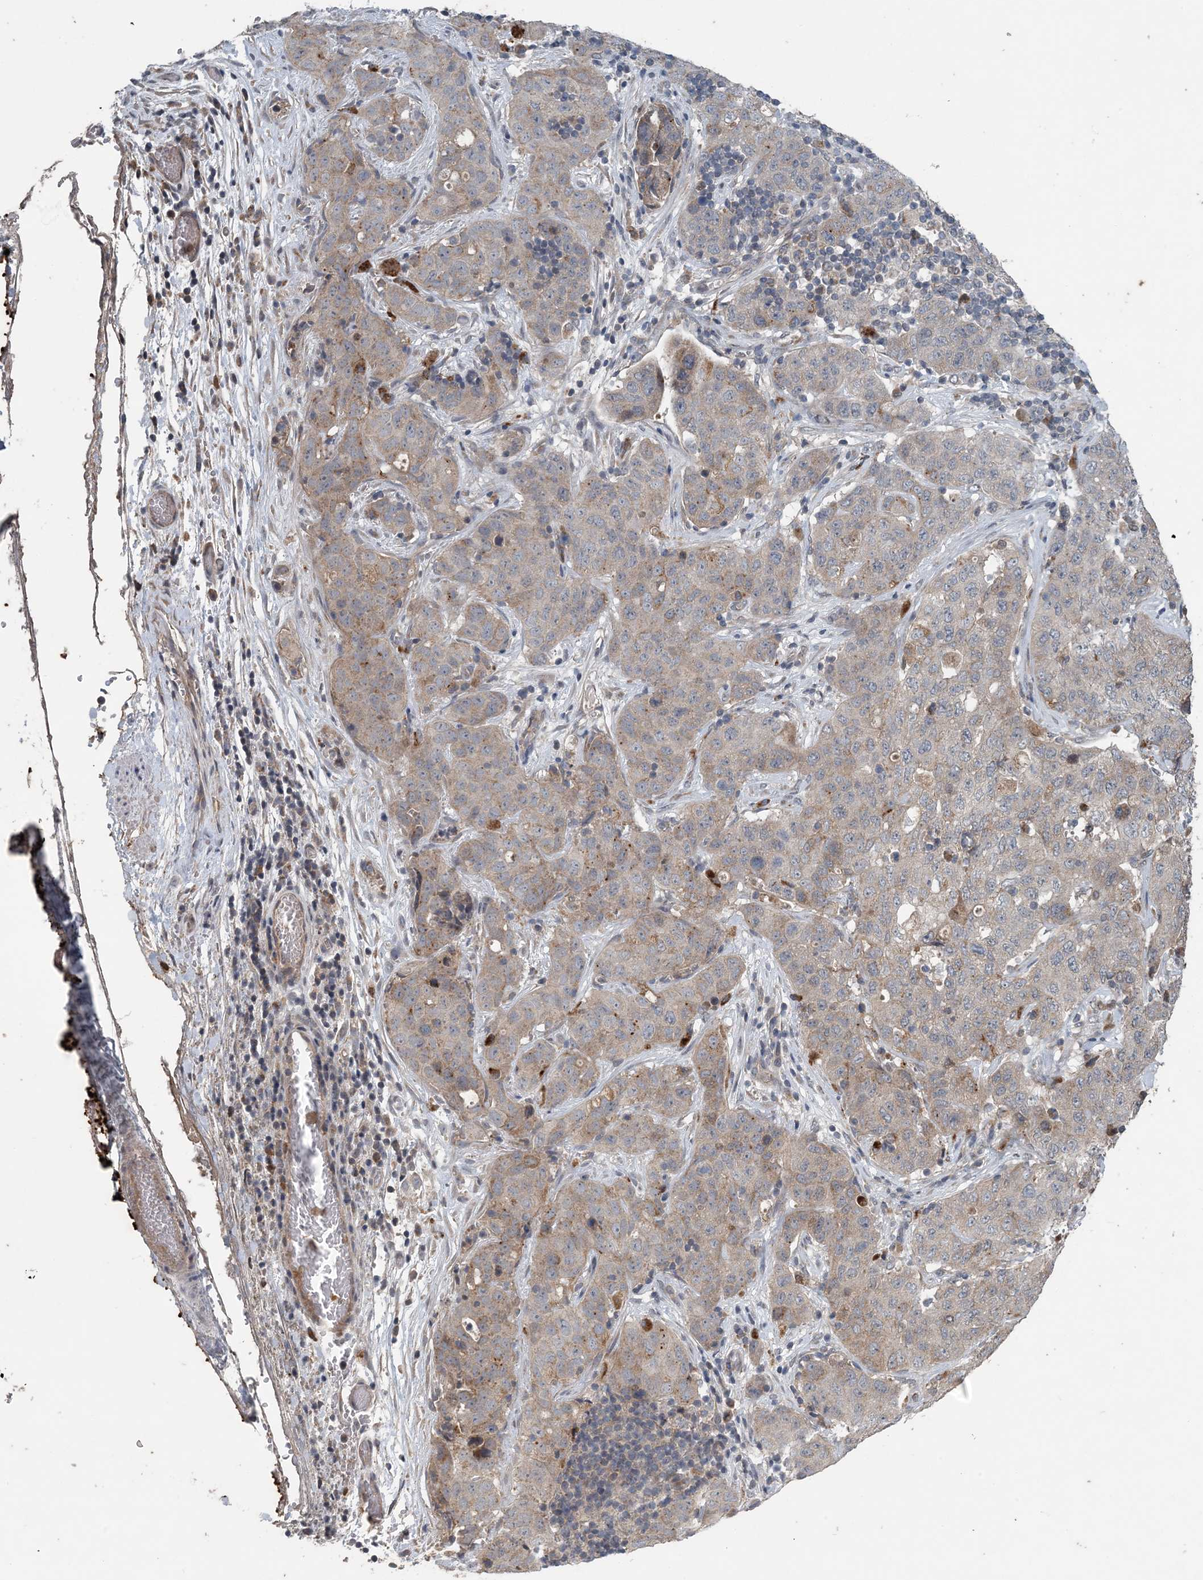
{"staining": {"intensity": "weak", "quantity": ">75%", "location": "cytoplasmic/membranous"}, "tissue": "stomach cancer", "cell_type": "Tumor cells", "image_type": "cancer", "snomed": [{"axis": "morphology", "description": "Normal tissue, NOS"}, {"axis": "morphology", "description": "Adenocarcinoma, NOS"}, {"axis": "topography", "description": "Lymph node"}, {"axis": "topography", "description": "Stomach"}], "caption": "A micrograph showing weak cytoplasmic/membranous staining in approximately >75% of tumor cells in adenocarcinoma (stomach), as visualized by brown immunohistochemical staining.", "gene": "MYO9B", "patient": {"sex": "male", "age": 48}}